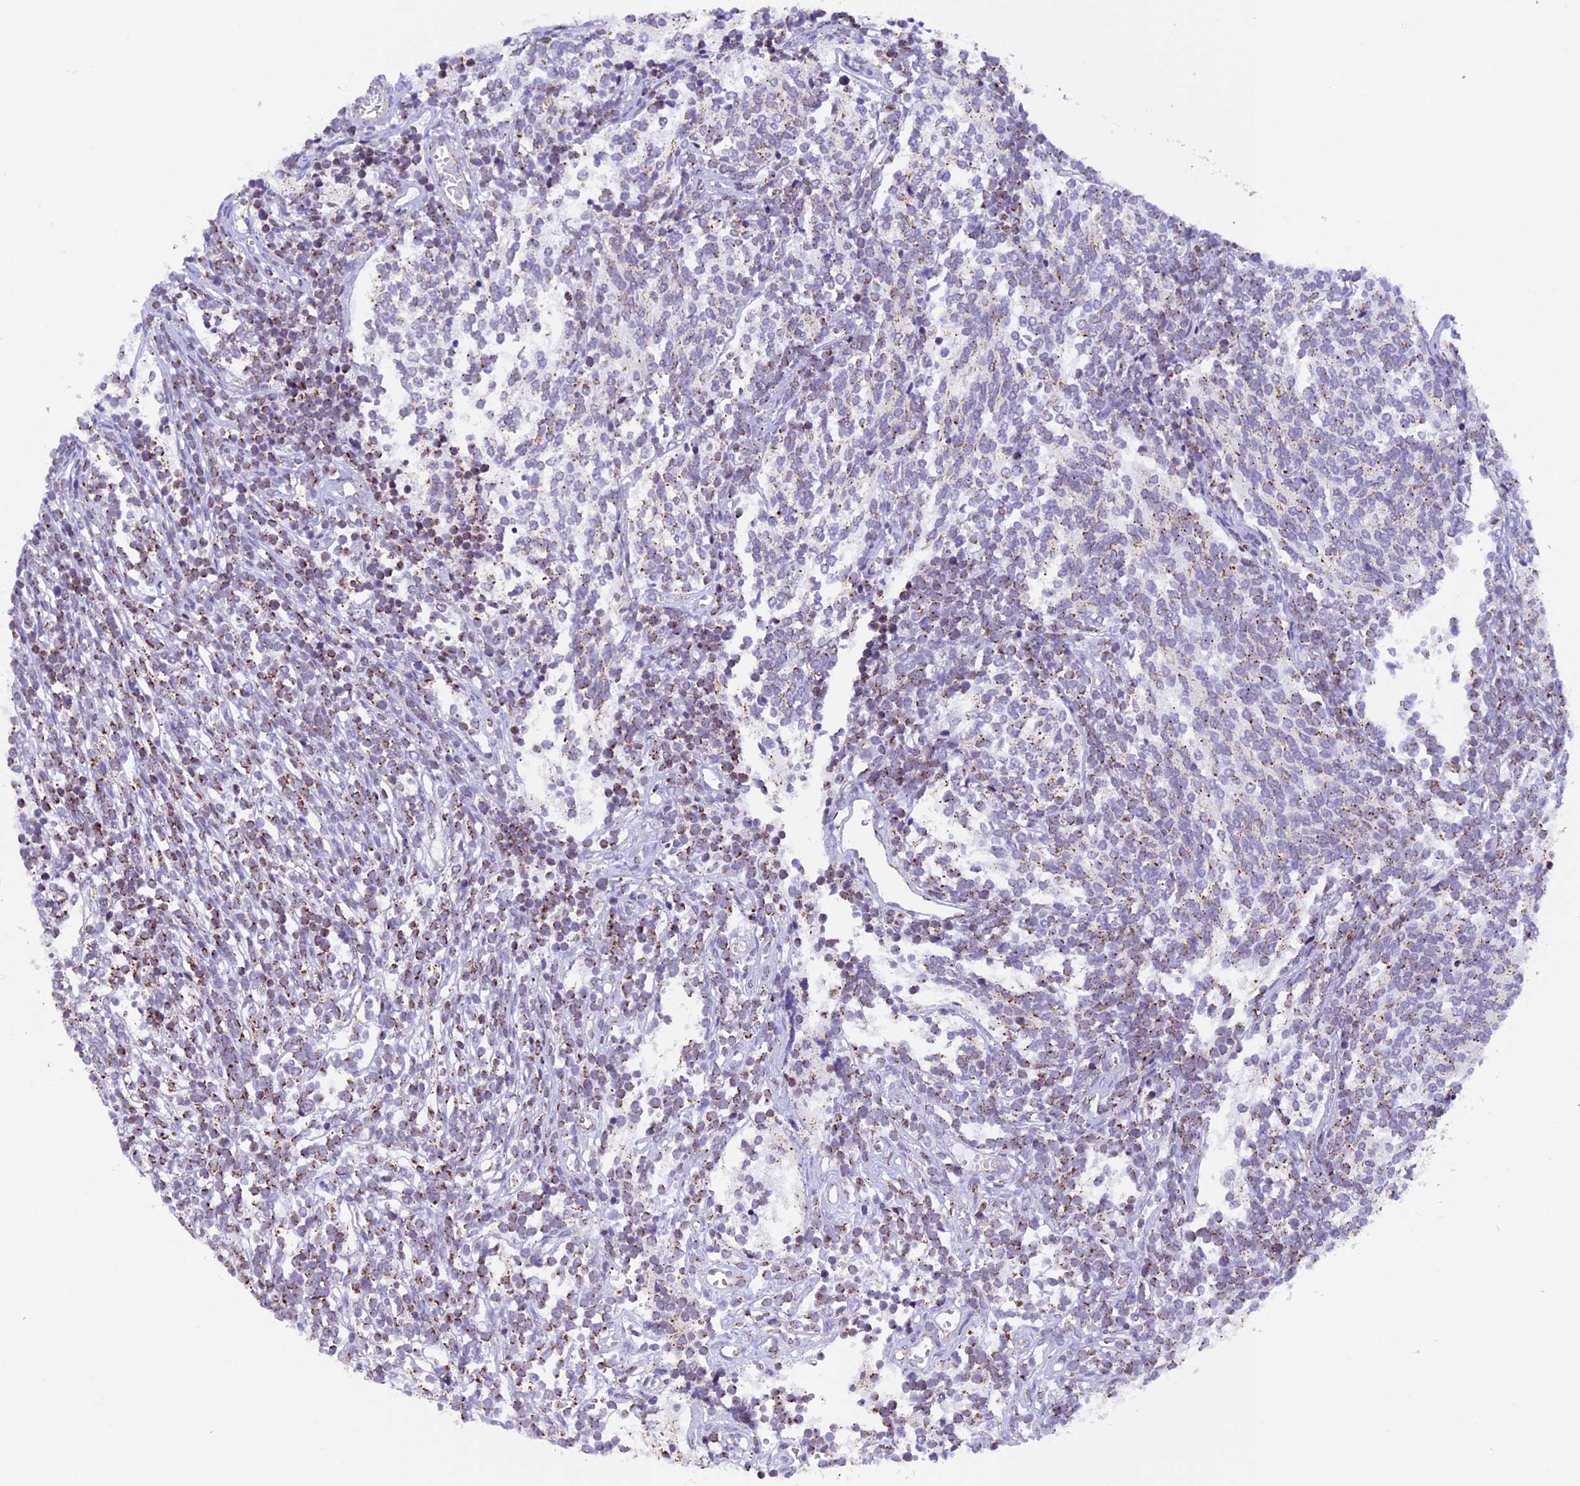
{"staining": {"intensity": "moderate", "quantity": "25%-75%", "location": "cytoplasmic/membranous"}, "tissue": "glioma", "cell_type": "Tumor cells", "image_type": "cancer", "snomed": [{"axis": "morphology", "description": "Glioma, malignant, Low grade"}, {"axis": "topography", "description": "Brain"}], "caption": "This is a micrograph of immunohistochemistry (IHC) staining of glioma, which shows moderate positivity in the cytoplasmic/membranous of tumor cells.", "gene": "TFAM", "patient": {"sex": "female", "age": 1}}